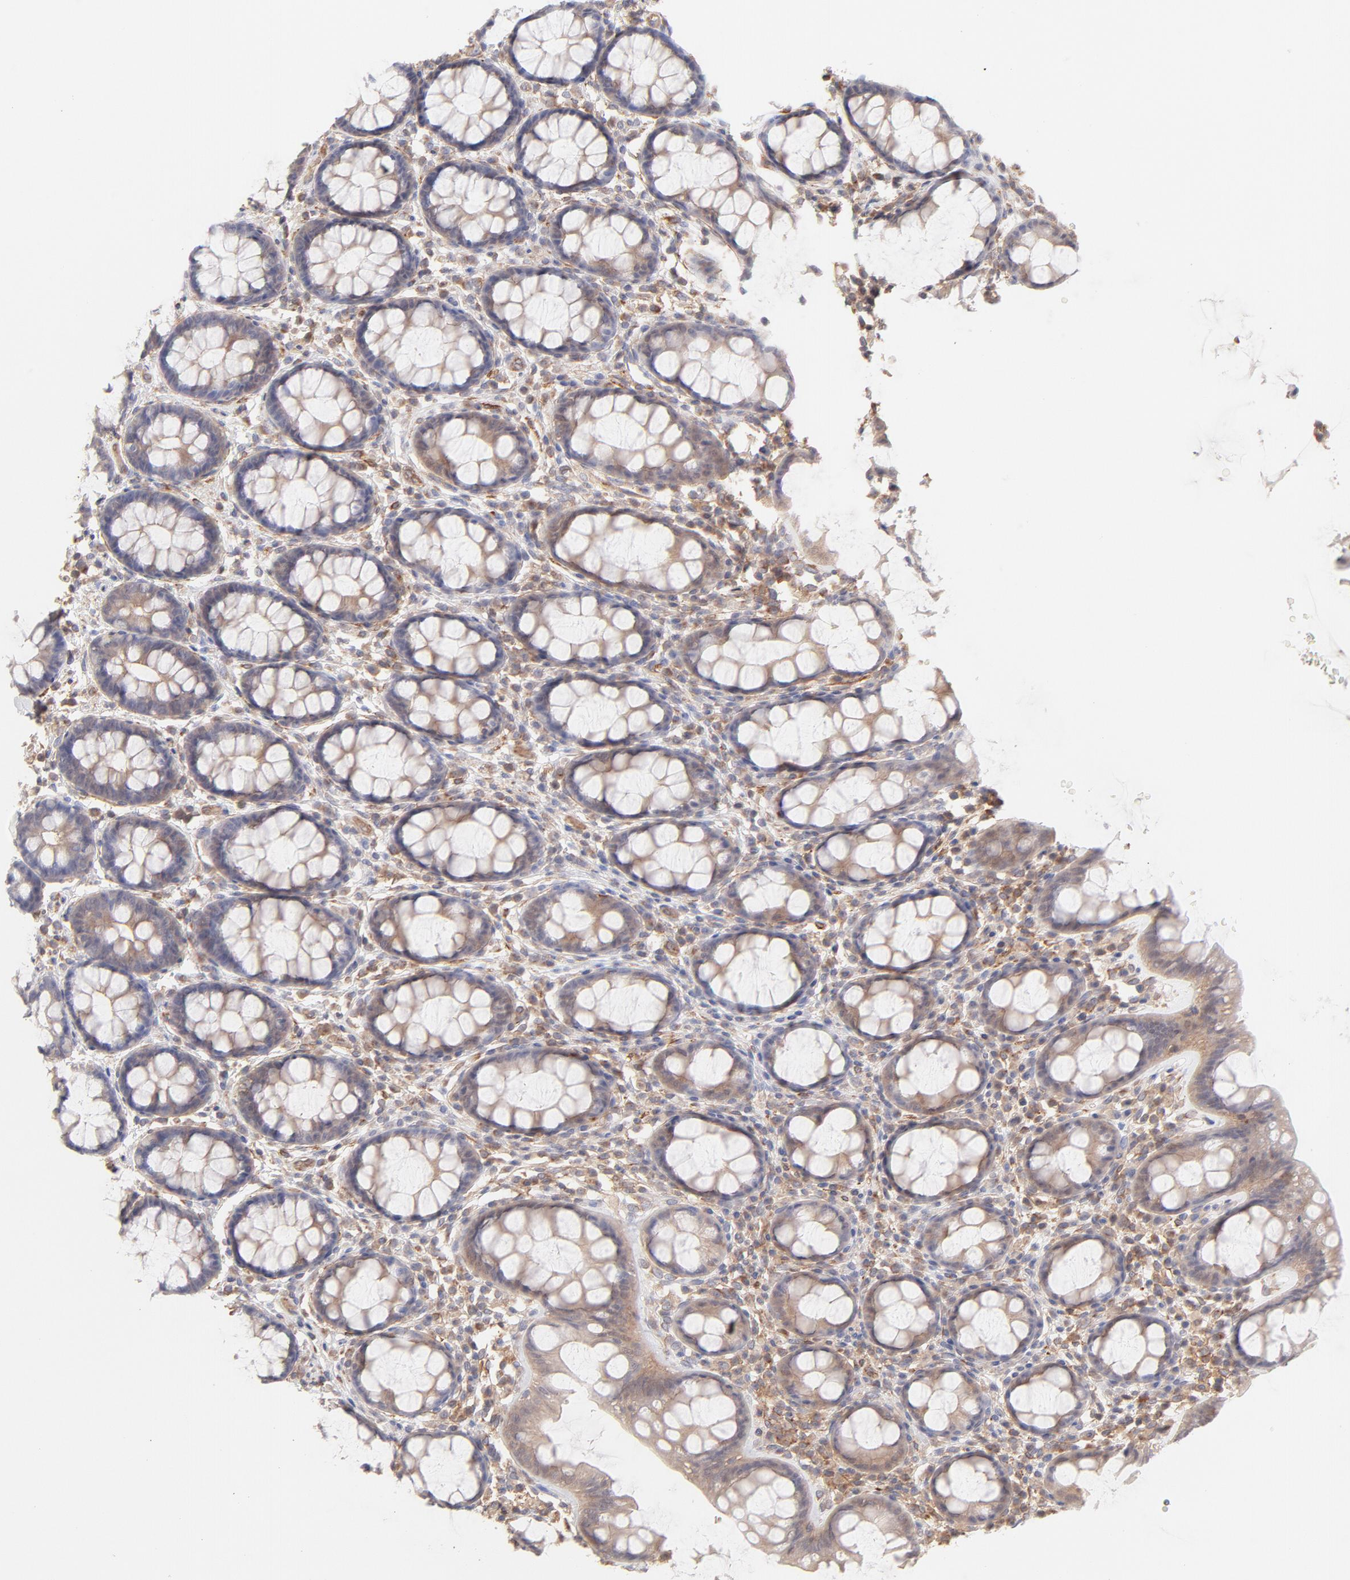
{"staining": {"intensity": "weak", "quantity": ">75%", "location": "cytoplasmic/membranous"}, "tissue": "rectum", "cell_type": "Glandular cells", "image_type": "normal", "snomed": [{"axis": "morphology", "description": "Normal tissue, NOS"}, {"axis": "topography", "description": "Rectum"}], "caption": "Brown immunohistochemical staining in normal human rectum exhibits weak cytoplasmic/membranous positivity in about >75% of glandular cells.", "gene": "LDLRAP1", "patient": {"sex": "male", "age": 92}}